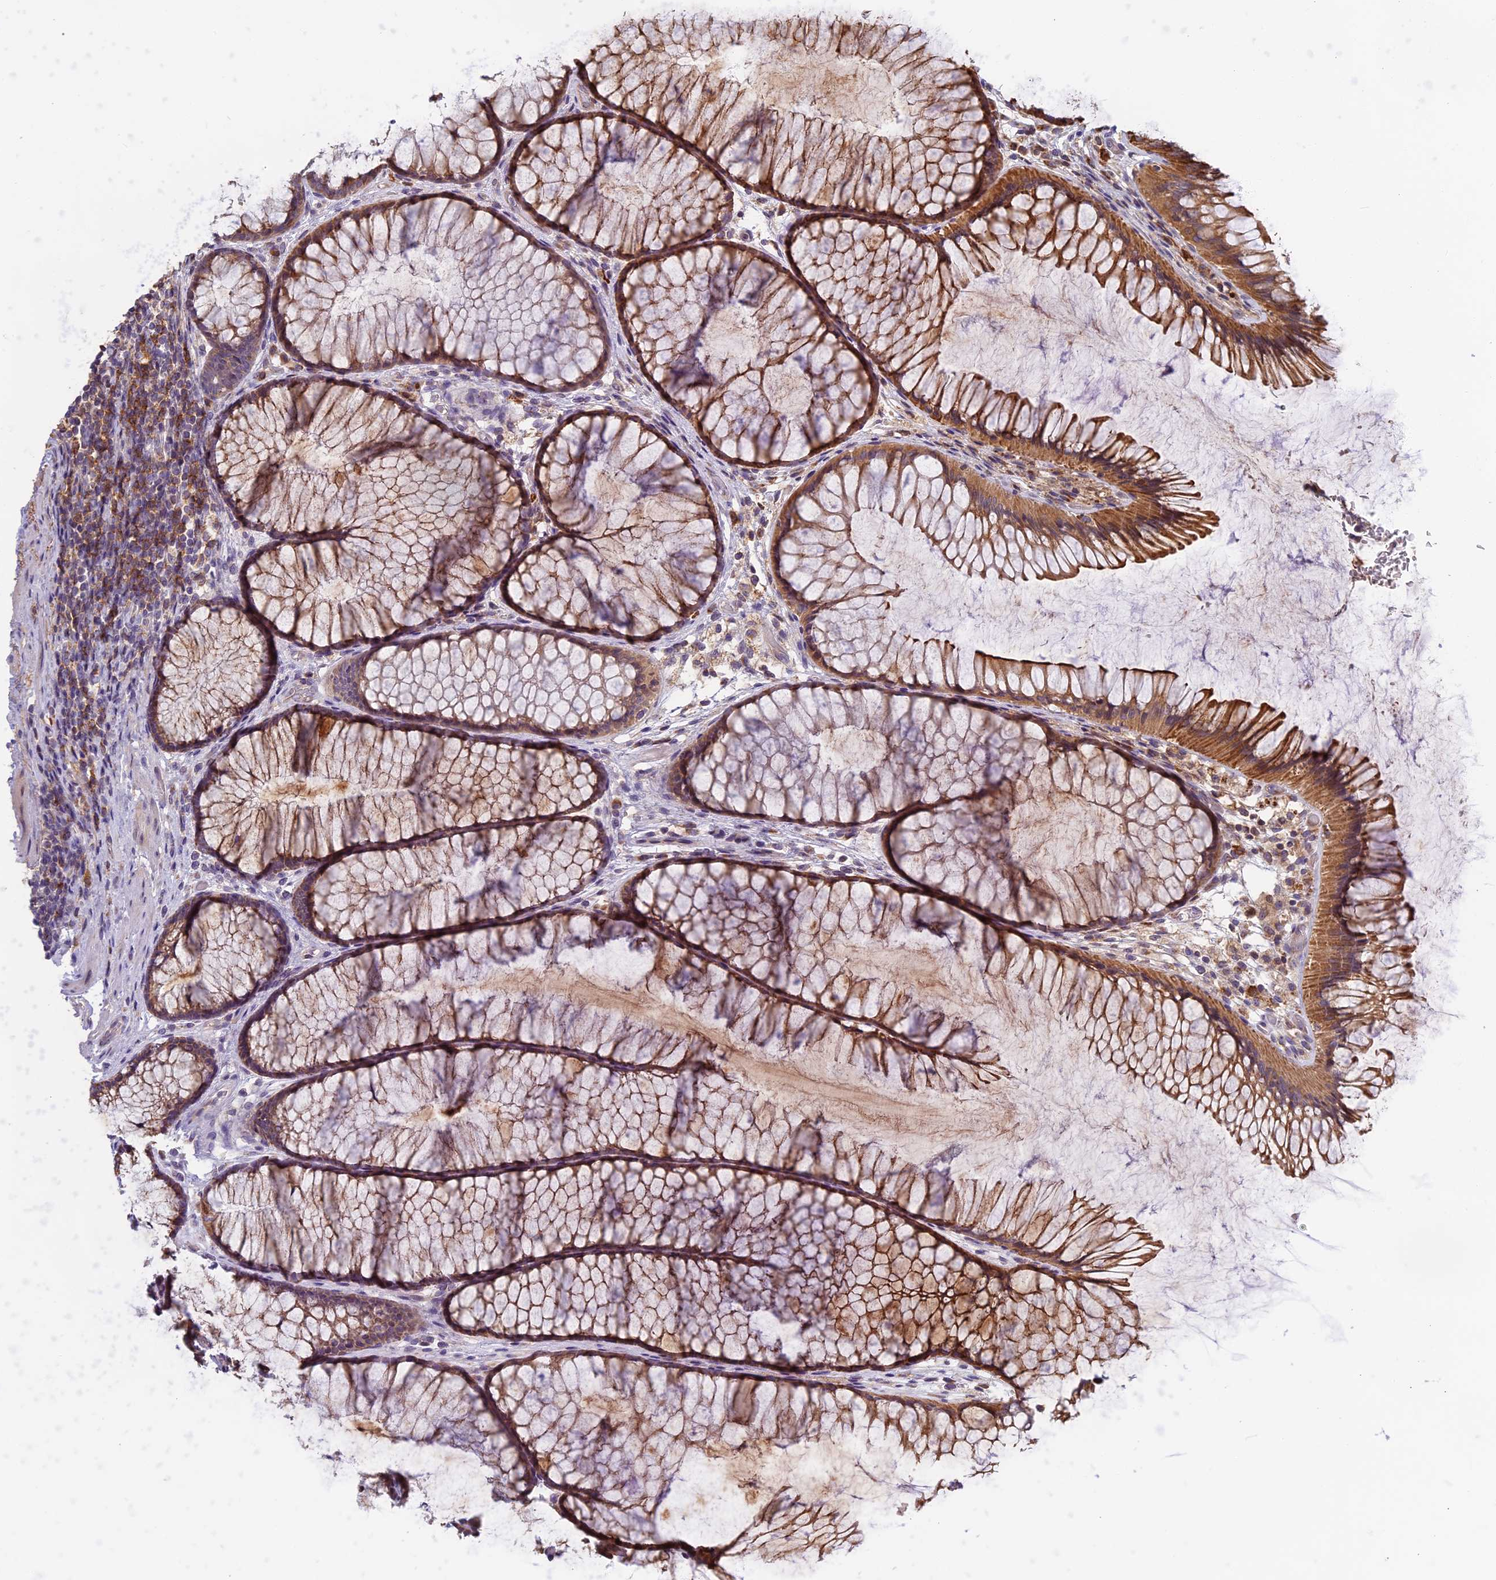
{"staining": {"intensity": "moderate", "quantity": "25%-75%", "location": "cytoplasmic/membranous"}, "tissue": "colon", "cell_type": "Endothelial cells", "image_type": "normal", "snomed": [{"axis": "morphology", "description": "Normal tissue, NOS"}, {"axis": "topography", "description": "Colon"}], "caption": "Endothelial cells display medium levels of moderate cytoplasmic/membranous expression in about 25%-75% of cells in unremarkable human colon.", "gene": "EDAR", "patient": {"sex": "female", "age": 82}}